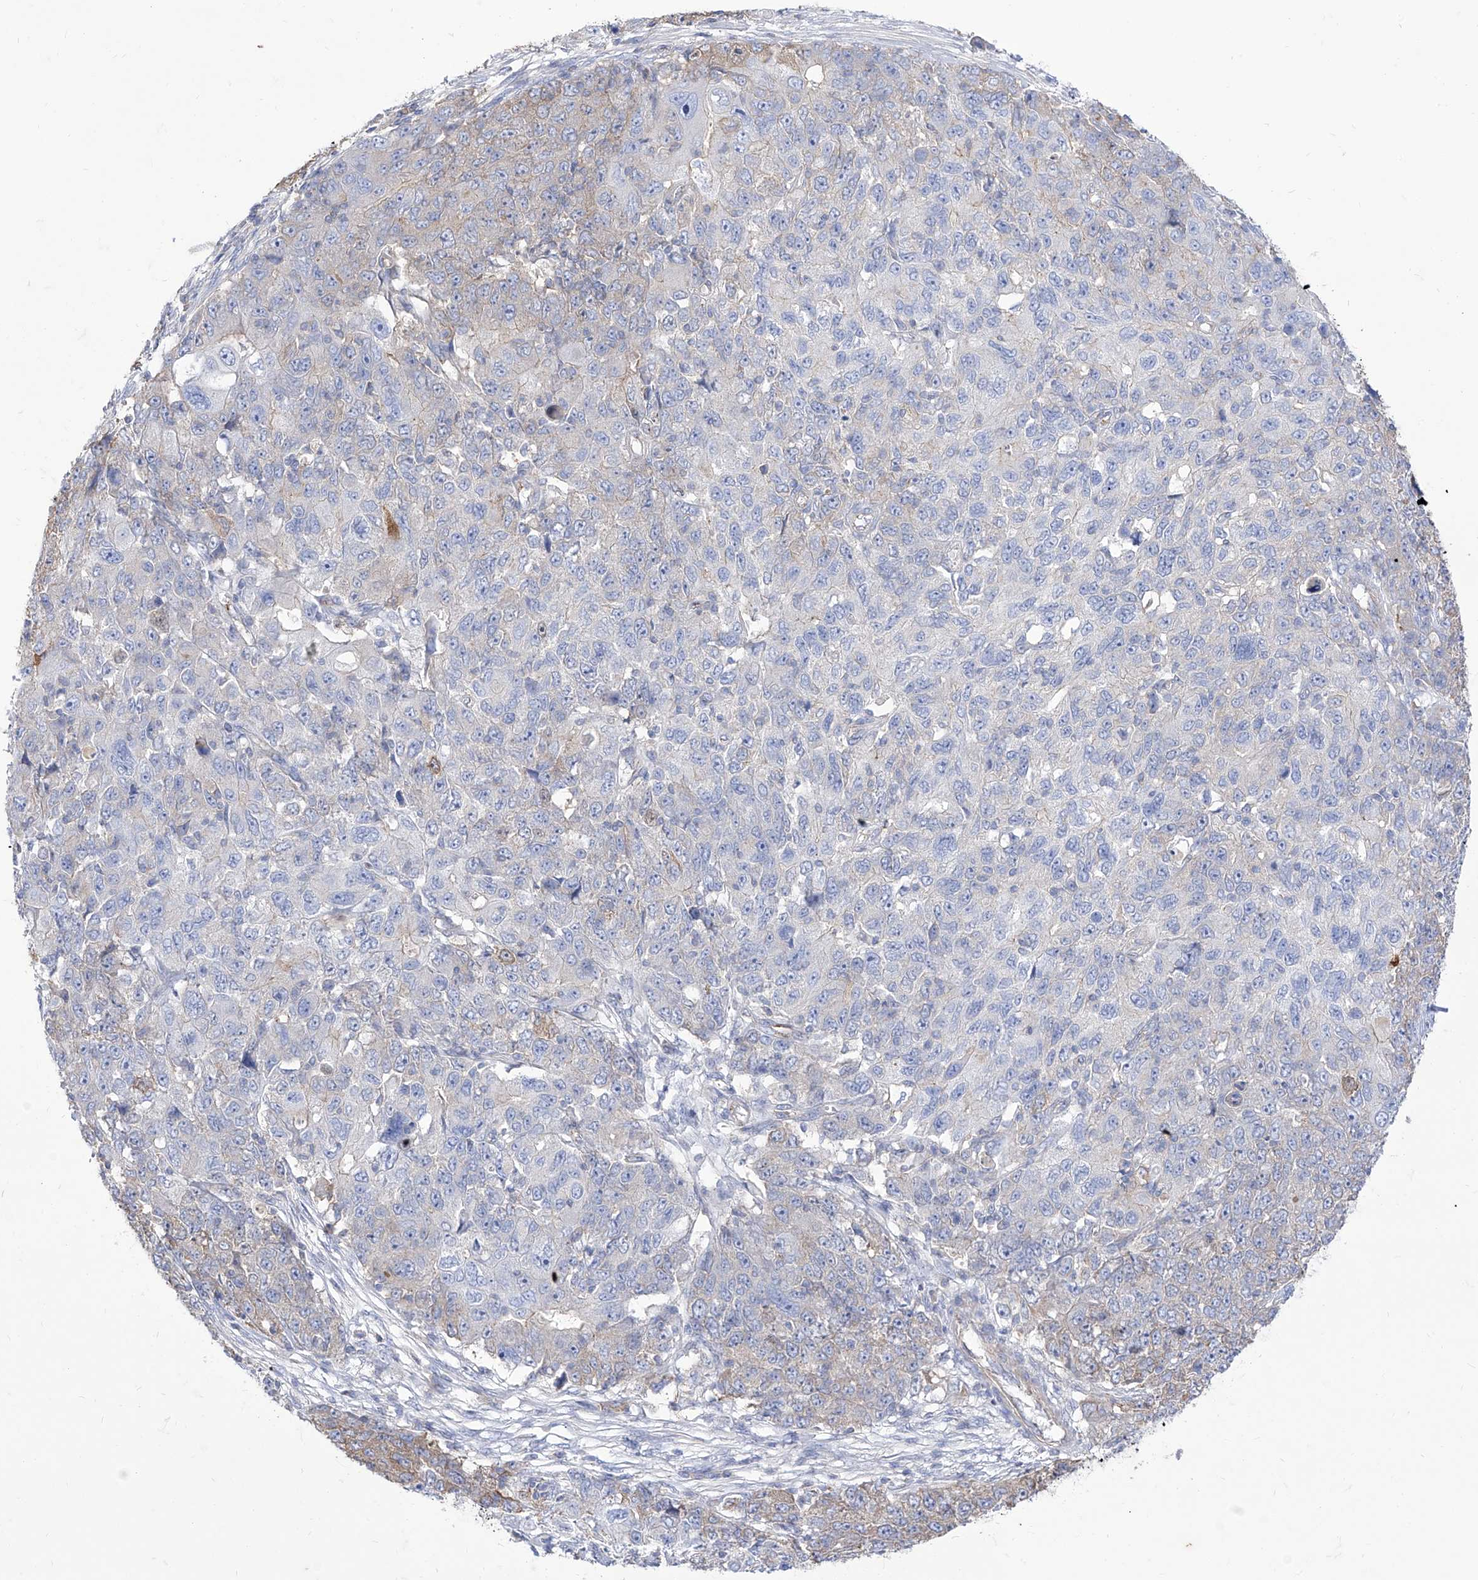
{"staining": {"intensity": "negative", "quantity": "none", "location": "none"}, "tissue": "ovarian cancer", "cell_type": "Tumor cells", "image_type": "cancer", "snomed": [{"axis": "morphology", "description": "Carcinoma, endometroid"}, {"axis": "topography", "description": "Ovary"}], "caption": "IHC of human endometroid carcinoma (ovarian) exhibits no staining in tumor cells. (DAB (3,3'-diaminobenzidine) immunohistochemistry (IHC), high magnification).", "gene": "C1orf74", "patient": {"sex": "female", "age": 42}}